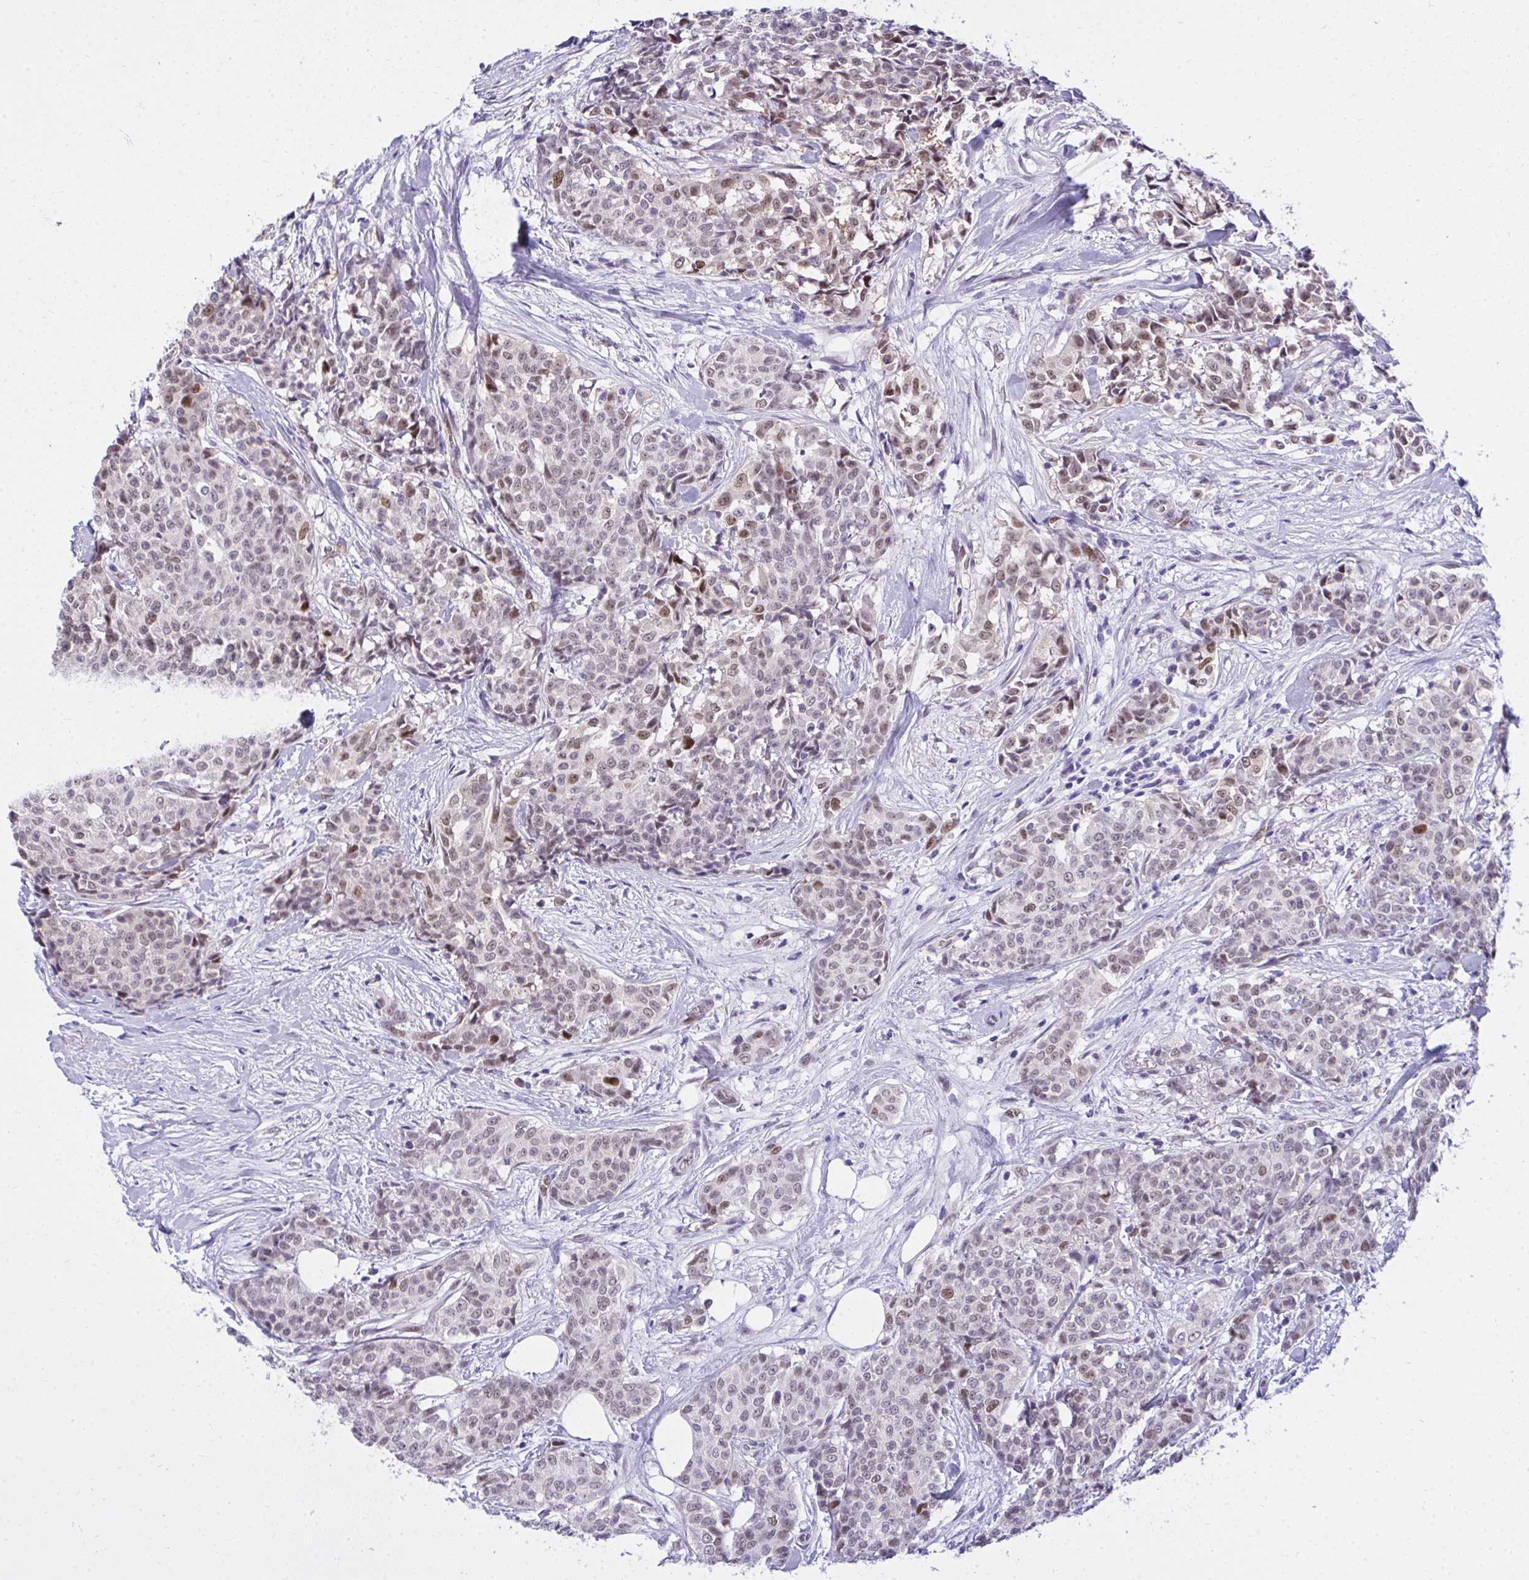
{"staining": {"intensity": "moderate", "quantity": "<25%", "location": "nuclear"}, "tissue": "breast cancer", "cell_type": "Tumor cells", "image_type": "cancer", "snomed": [{"axis": "morphology", "description": "Duct carcinoma"}, {"axis": "topography", "description": "Breast"}], "caption": "Human infiltrating ductal carcinoma (breast) stained for a protein (brown) displays moderate nuclear positive expression in about <25% of tumor cells.", "gene": "TEAD4", "patient": {"sex": "female", "age": 91}}